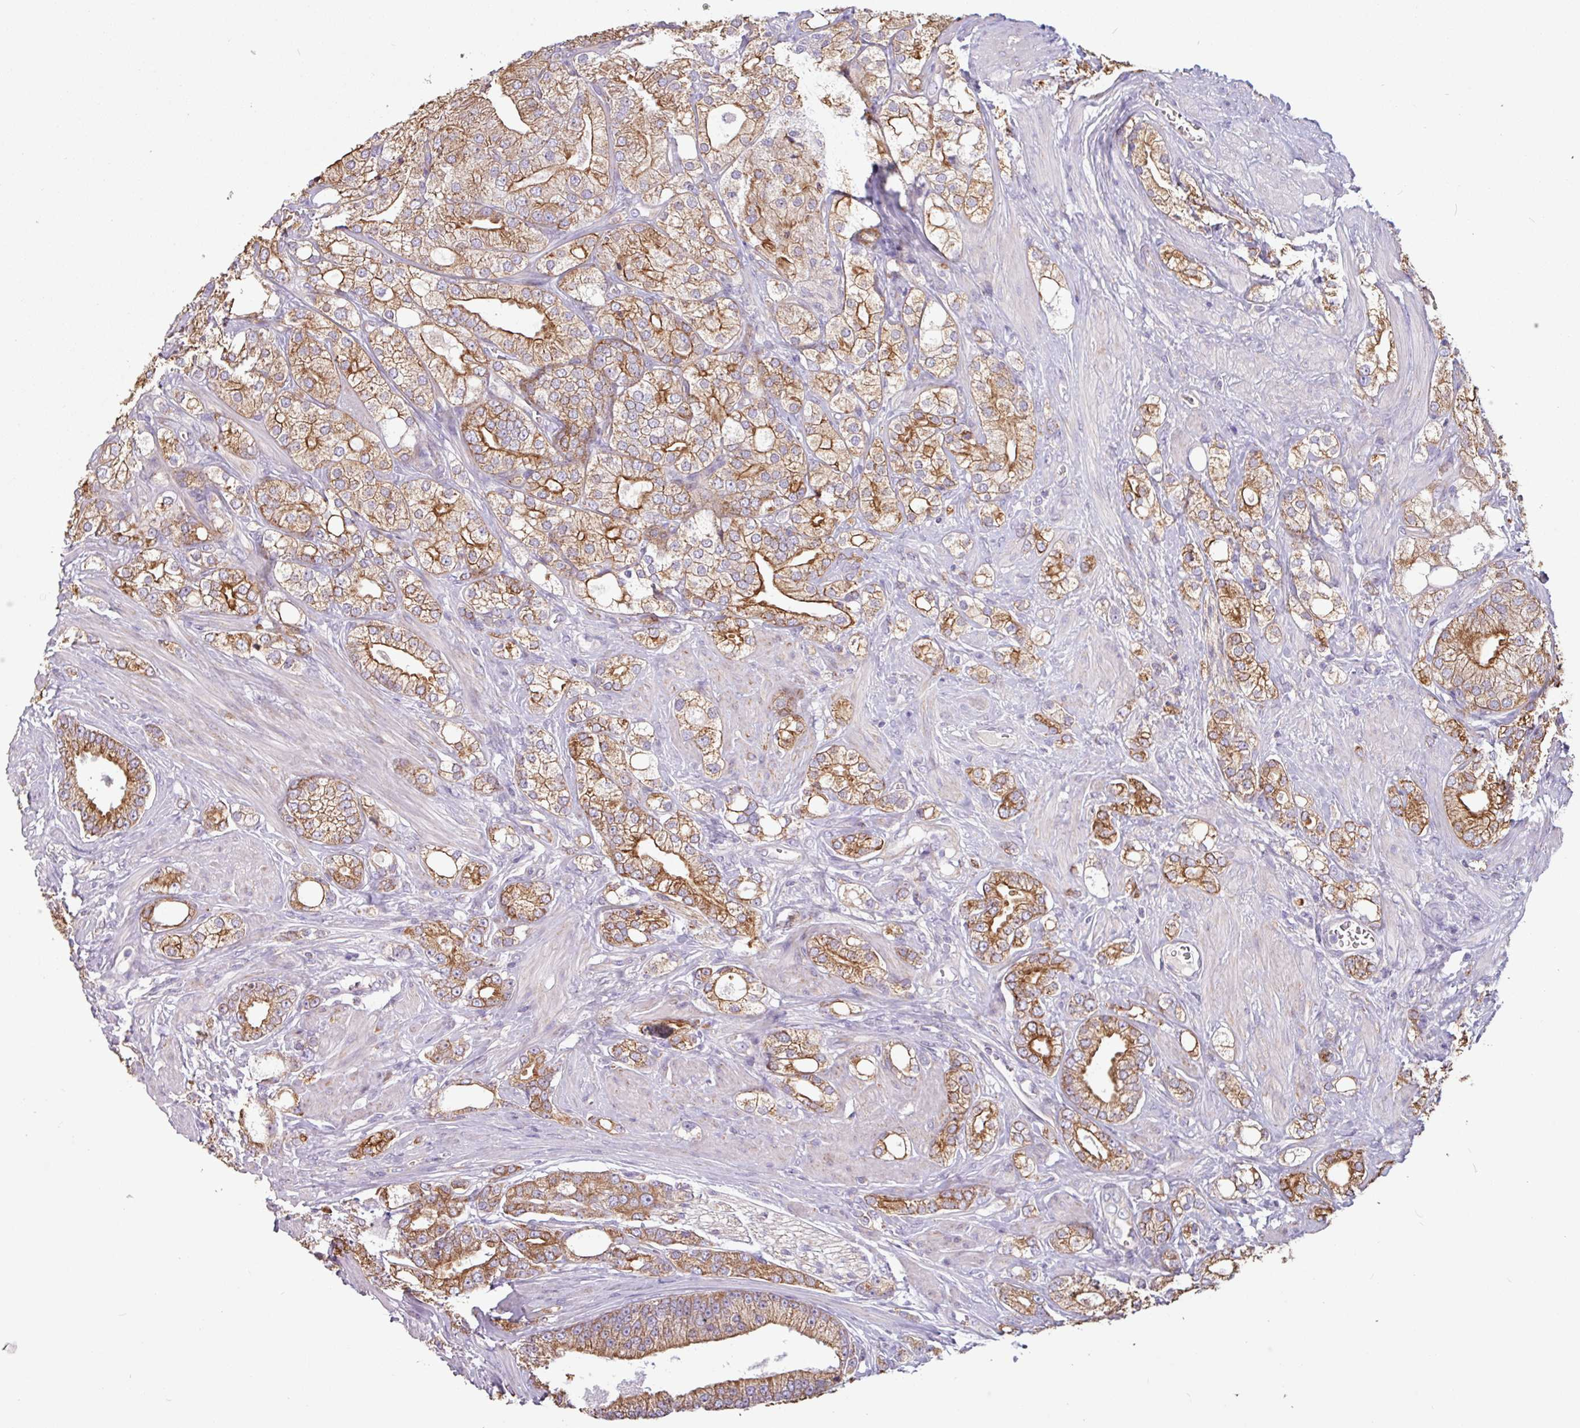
{"staining": {"intensity": "moderate", "quantity": ">75%", "location": "cytoplasmic/membranous"}, "tissue": "prostate cancer", "cell_type": "Tumor cells", "image_type": "cancer", "snomed": [{"axis": "morphology", "description": "Adenocarcinoma, High grade"}, {"axis": "topography", "description": "Prostate"}], "caption": "Immunohistochemical staining of adenocarcinoma (high-grade) (prostate) exhibits moderate cytoplasmic/membranous protein expression in about >75% of tumor cells.", "gene": "CAMK1", "patient": {"sex": "male", "age": 50}}